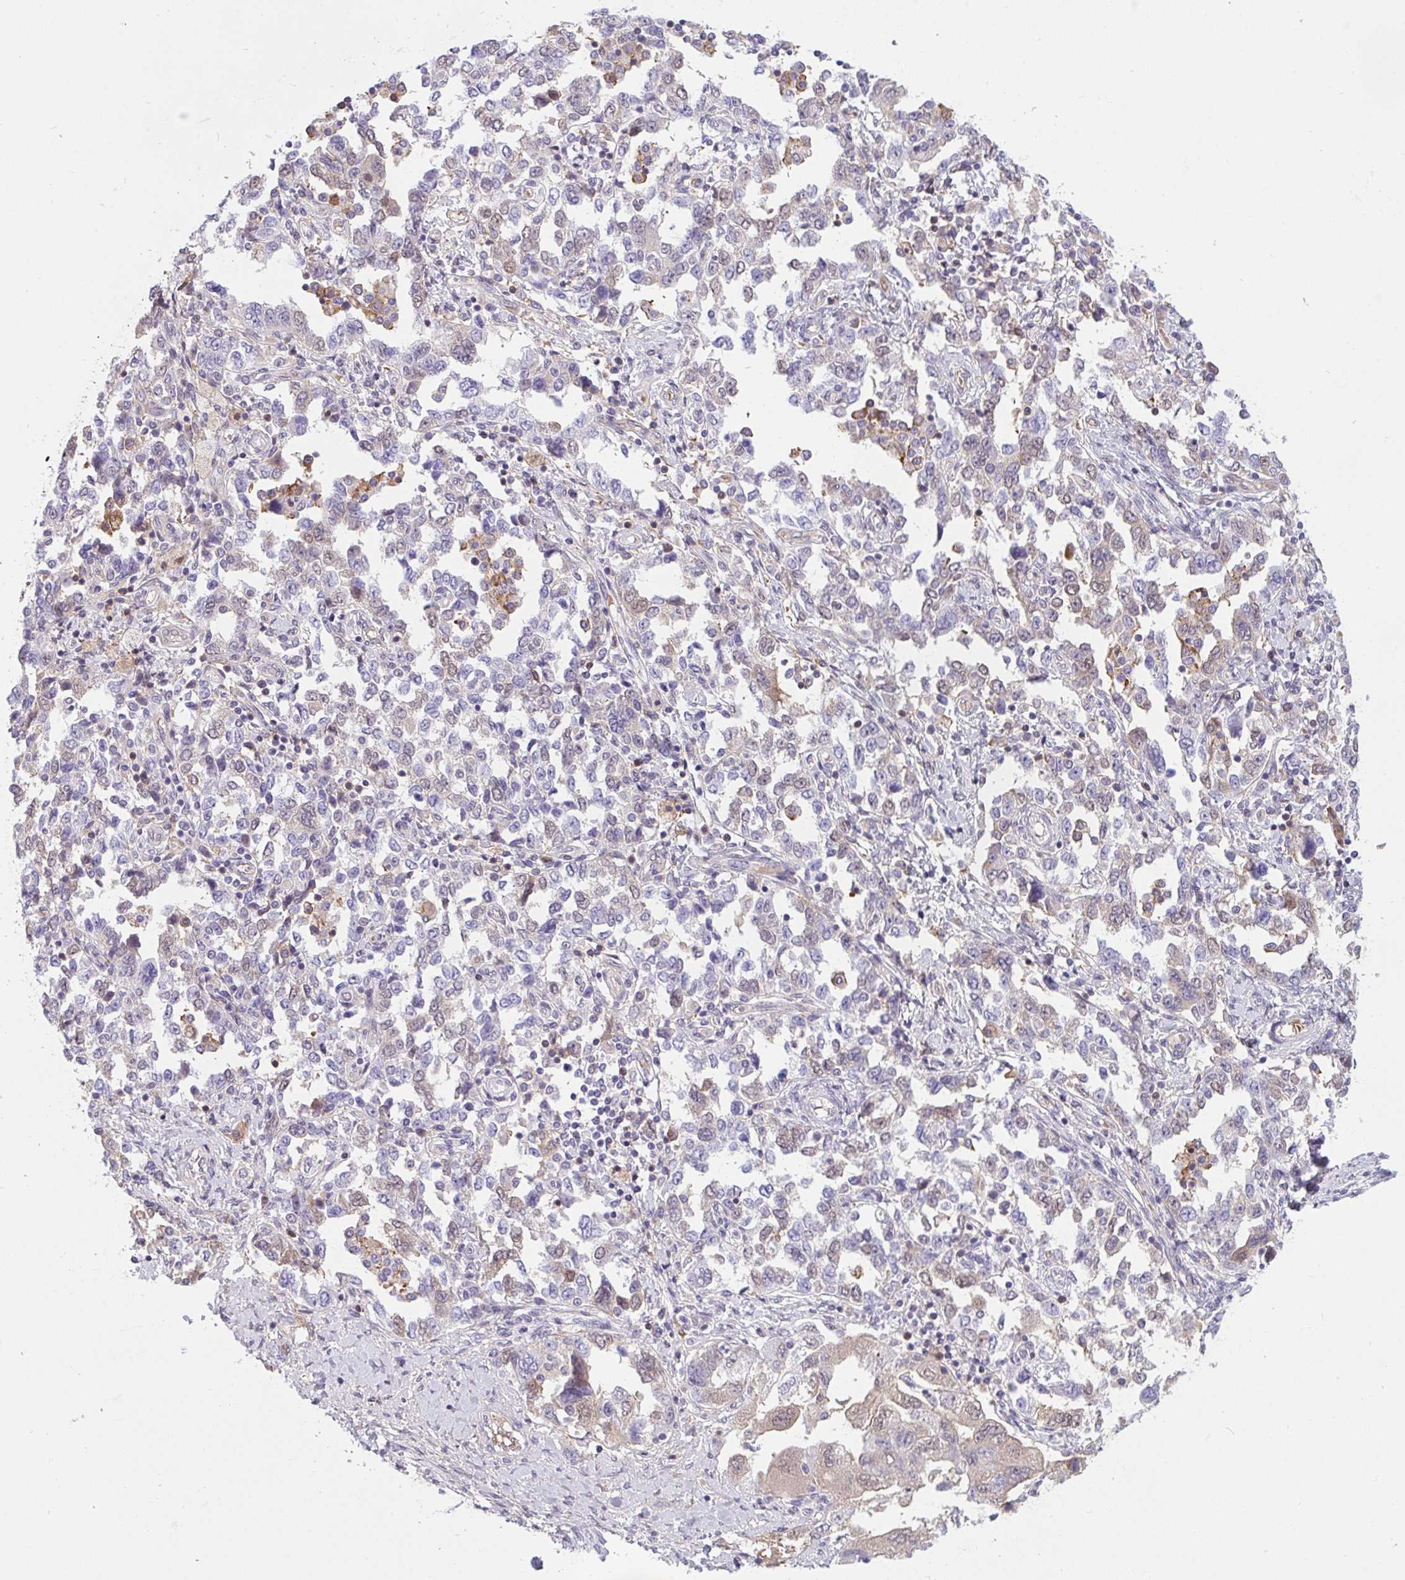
{"staining": {"intensity": "weak", "quantity": "<25%", "location": "cytoplasmic/membranous"}, "tissue": "ovarian cancer", "cell_type": "Tumor cells", "image_type": "cancer", "snomed": [{"axis": "morphology", "description": "Carcinoma, NOS"}, {"axis": "morphology", "description": "Cystadenocarcinoma, serous, NOS"}, {"axis": "topography", "description": "Ovary"}], "caption": "DAB (3,3'-diaminobenzidine) immunohistochemical staining of human carcinoma (ovarian) reveals no significant positivity in tumor cells. (DAB (3,3'-diaminobenzidine) IHC with hematoxylin counter stain).", "gene": "DSCAML1", "patient": {"sex": "female", "age": 69}}